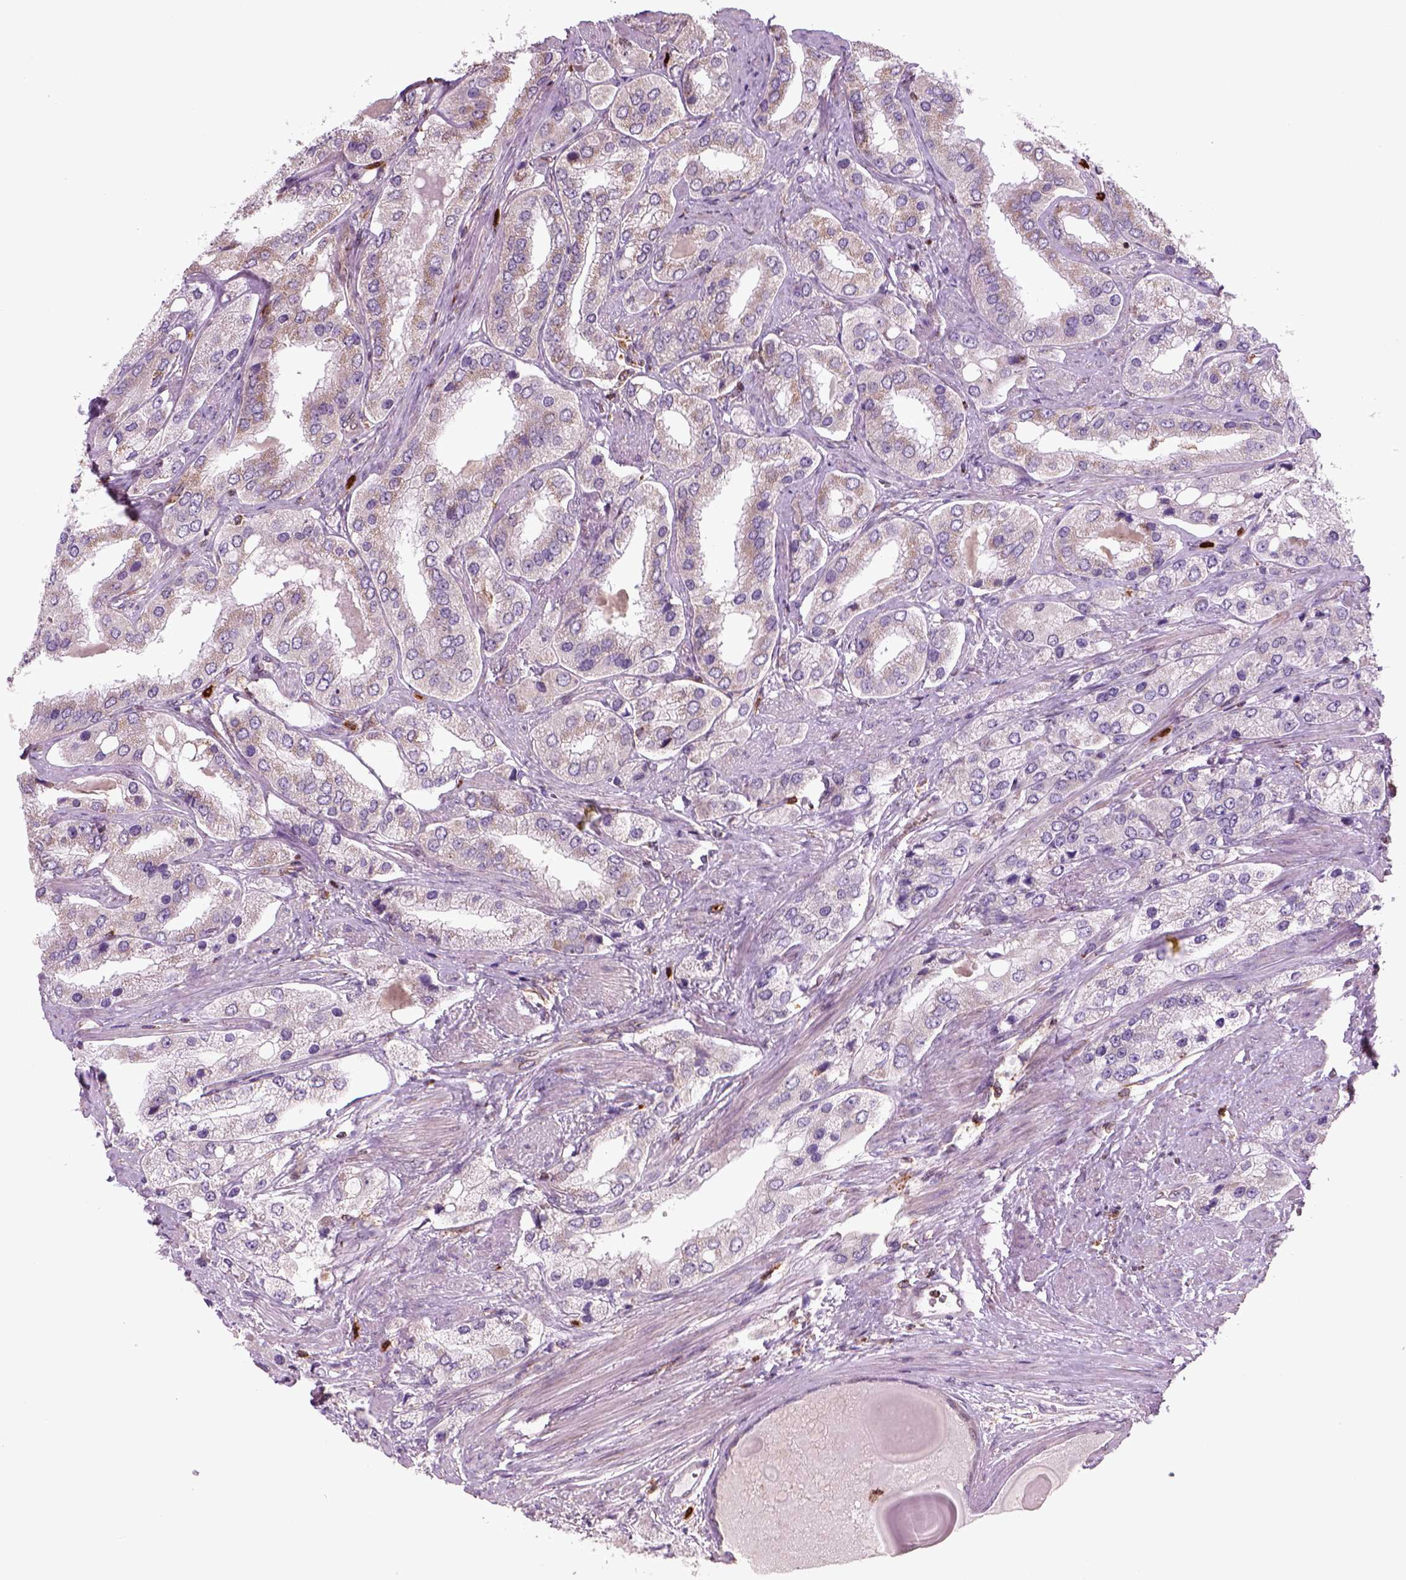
{"staining": {"intensity": "moderate", "quantity": "25%-75%", "location": "cytoplasmic/membranous"}, "tissue": "prostate cancer", "cell_type": "Tumor cells", "image_type": "cancer", "snomed": [{"axis": "morphology", "description": "Adenocarcinoma, Low grade"}, {"axis": "topography", "description": "Prostate"}], "caption": "Immunohistochemical staining of prostate cancer (low-grade adenocarcinoma) displays moderate cytoplasmic/membranous protein expression in about 25%-75% of tumor cells. The protein of interest is stained brown, and the nuclei are stained in blue (DAB IHC with brightfield microscopy, high magnification).", "gene": "NUDT16L1", "patient": {"sex": "male", "age": 69}}